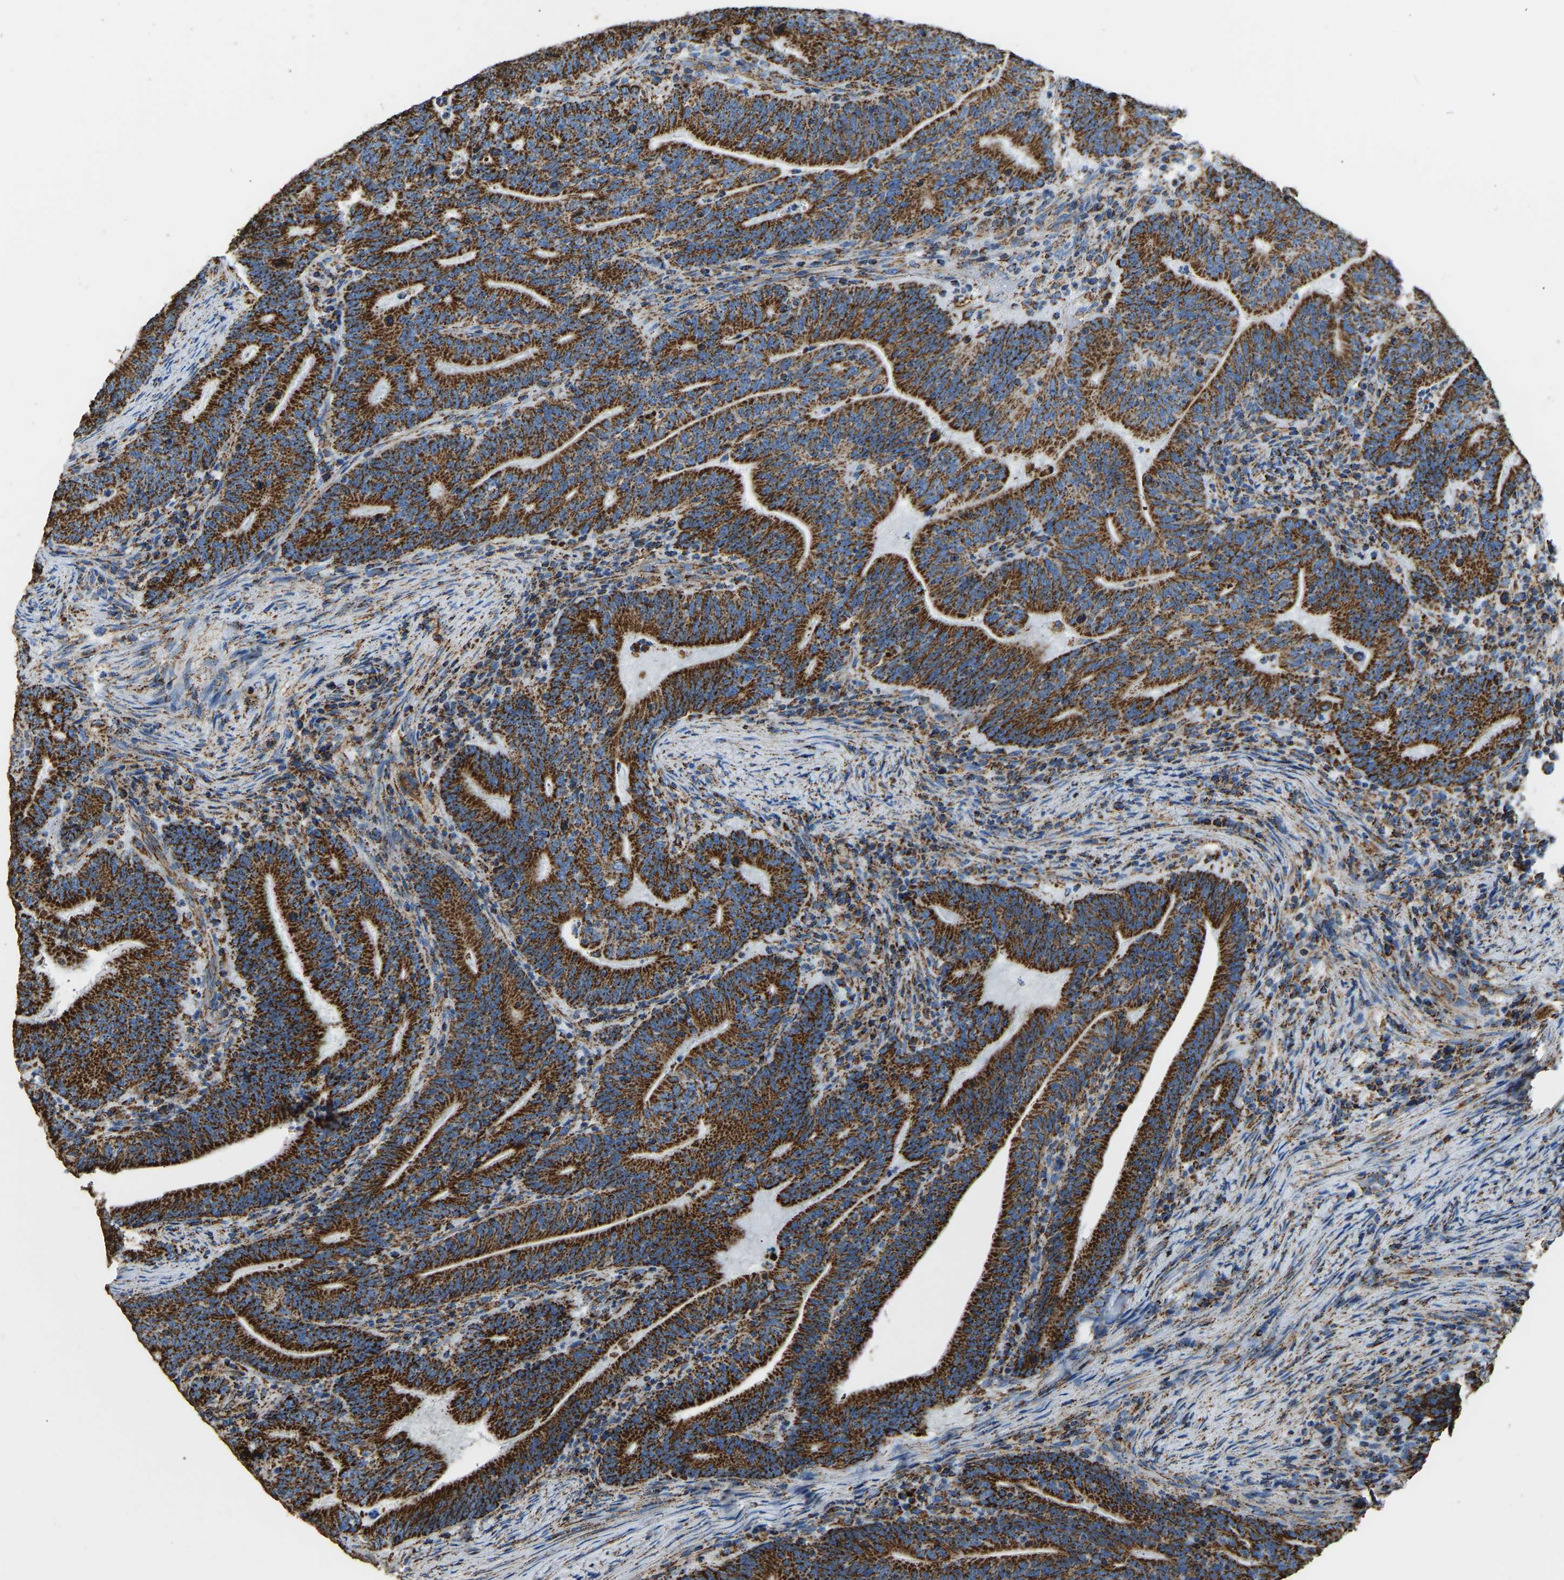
{"staining": {"intensity": "strong", "quantity": ">75%", "location": "cytoplasmic/membranous"}, "tissue": "colorectal cancer", "cell_type": "Tumor cells", "image_type": "cancer", "snomed": [{"axis": "morphology", "description": "Adenocarcinoma, NOS"}, {"axis": "topography", "description": "Colon"}], "caption": "Brown immunohistochemical staining in human colorectal adenocarcinoma shows strong cytoplasmic/membranous staining in approximately >75% of tumor cells. Ihc stains the protein of interest in brown and the nuclei are stained blue.", "gene": "IRX6", "patient": {"sex": "female", "age": 66}}